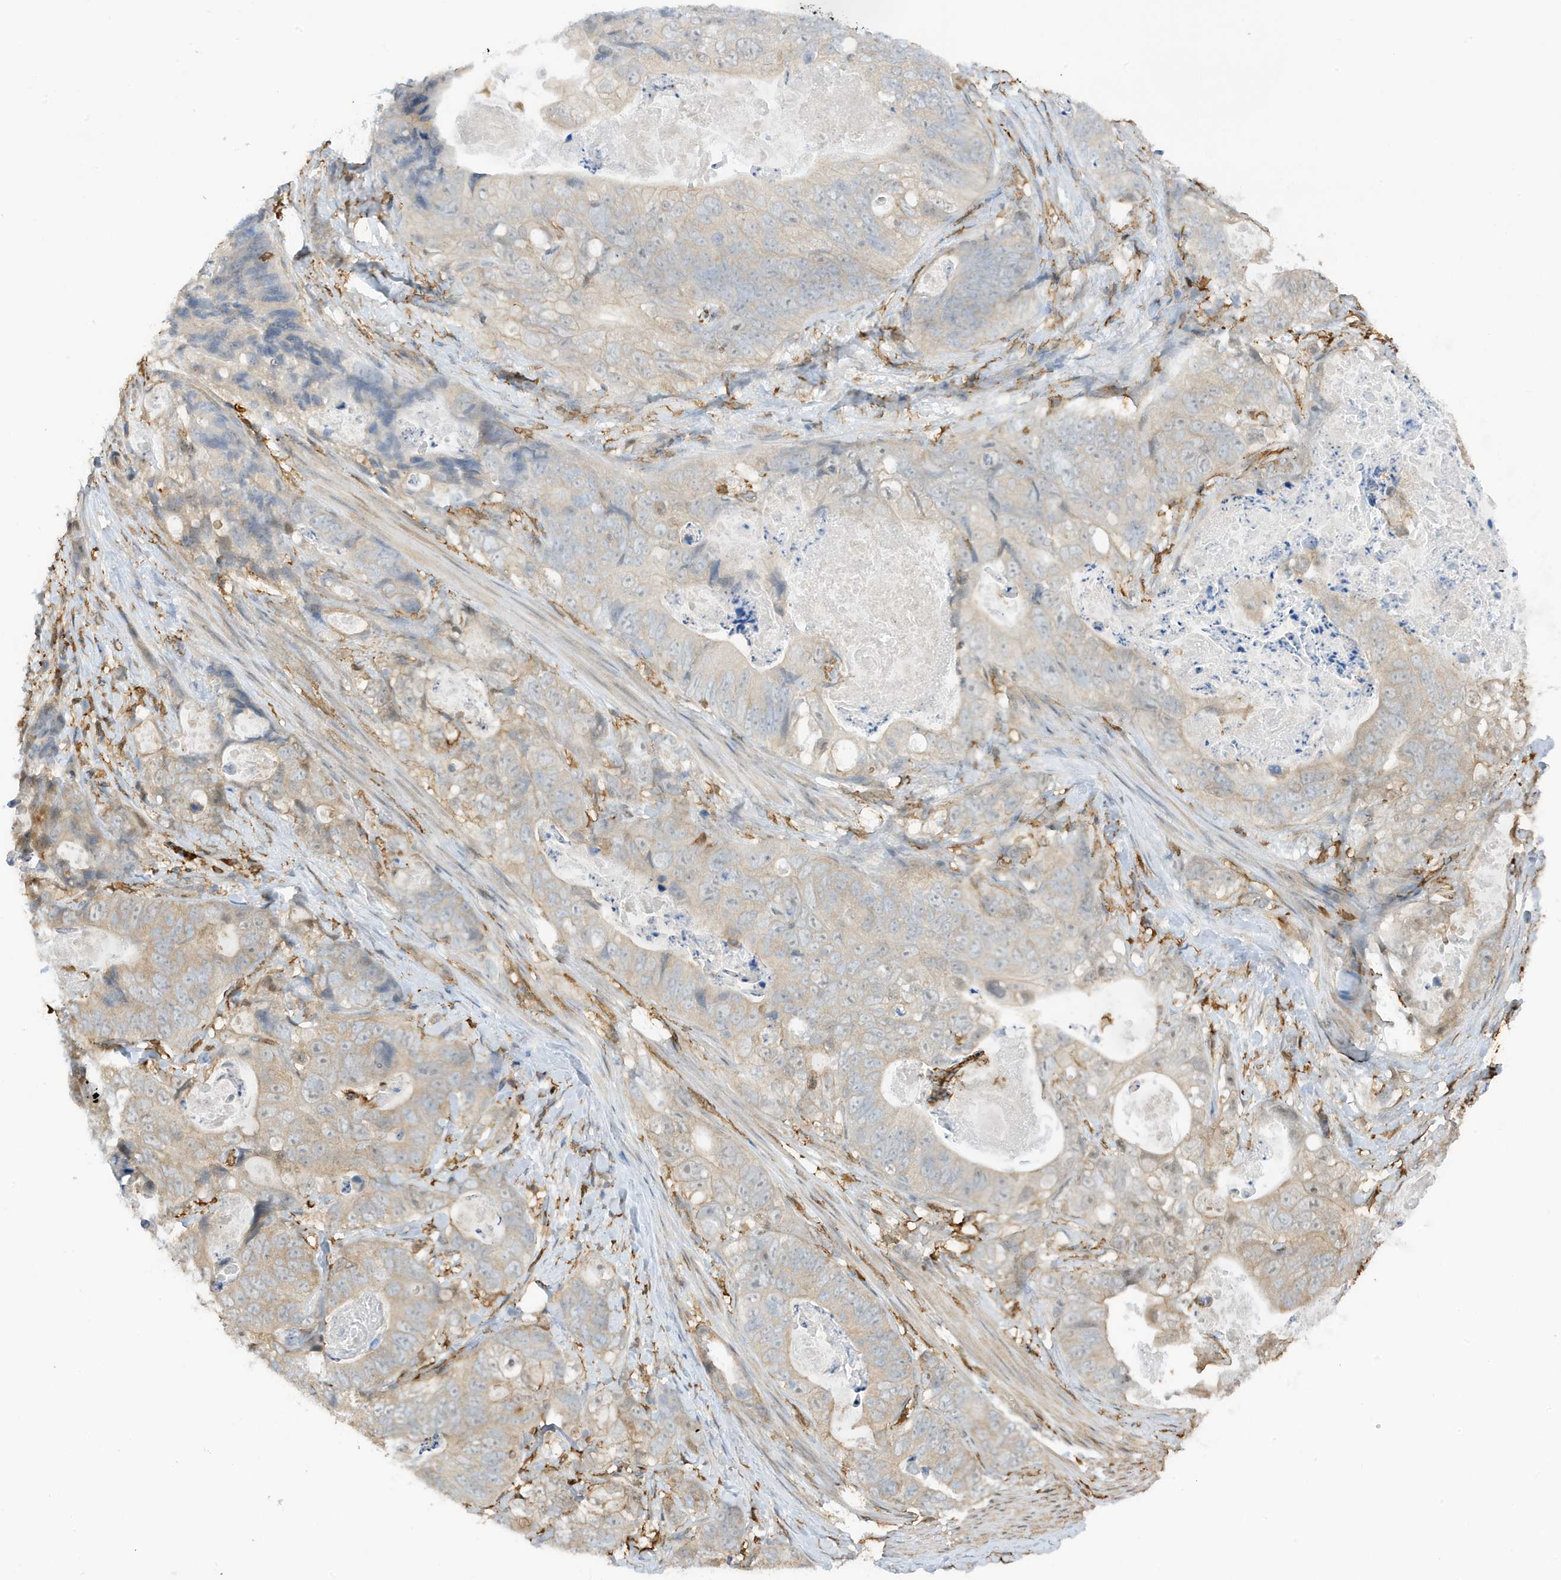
{"staining": {"intensity": "weak", "quantity": "25%-75%", "location": "cytoplasmic/membranous"}, "tissue": "stomach cancer", "cell_type": "Tumor cells", "image_type": "cancer", "snomed": [{"axis": "morphology", "description": "Normal tissue, NOS"}, {"axis": "morphology", "description": "Adenocarcinoma, NOS"}, {"axis": "topography", "description": "Stomach"}], "caption": "Human stomach adenocarcinoma stained for a protein (brown) exhibits weak cytoplasmic/membranous positive positivity in about 25%-75% of tumor cells.", "gene": "PHACTR2", "patient": {"sex": "female", "age": 89}}